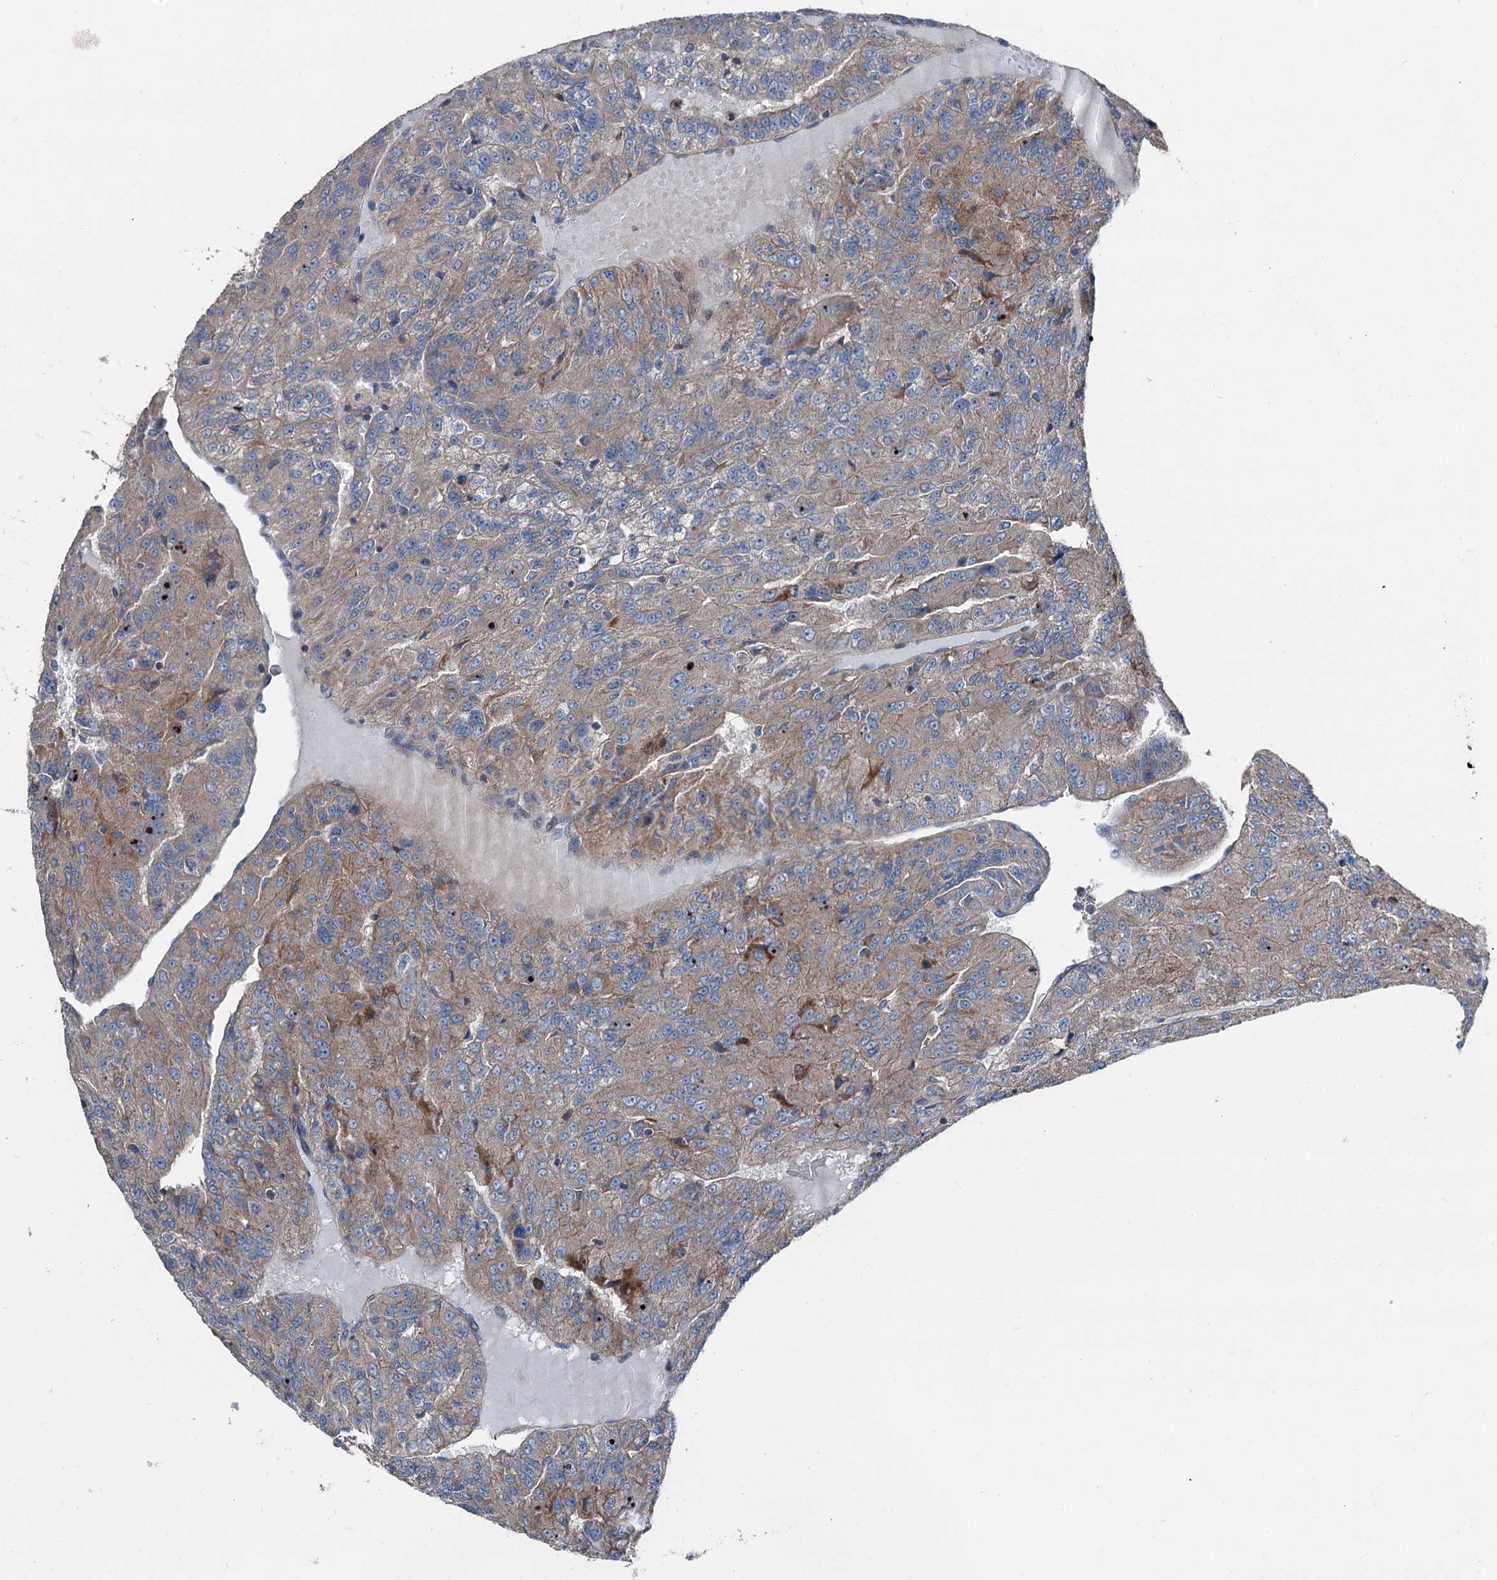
{"staining": {"intensity": "moderate", "quantity": "25%-75%", "location": "cytoplasmic/membranous"}, "tissue": "renal cancer", "cell_type": "Tumor cells", "image_type": "cancer", "snomed": [{"axis": "morphology", "description": "Adenocarcinoma, NOS"}, {"axis": "topography", "description": "Kidney"}], "caption": "There is medium levels of moderate cytoplasmic/membranous staining in tumor cells of renal adenocarcinoma, as demonstrated by immunohistochemical staining (brown color).", "gene": "RUFY1", "patient": {"sex": "female", "age": 63}}